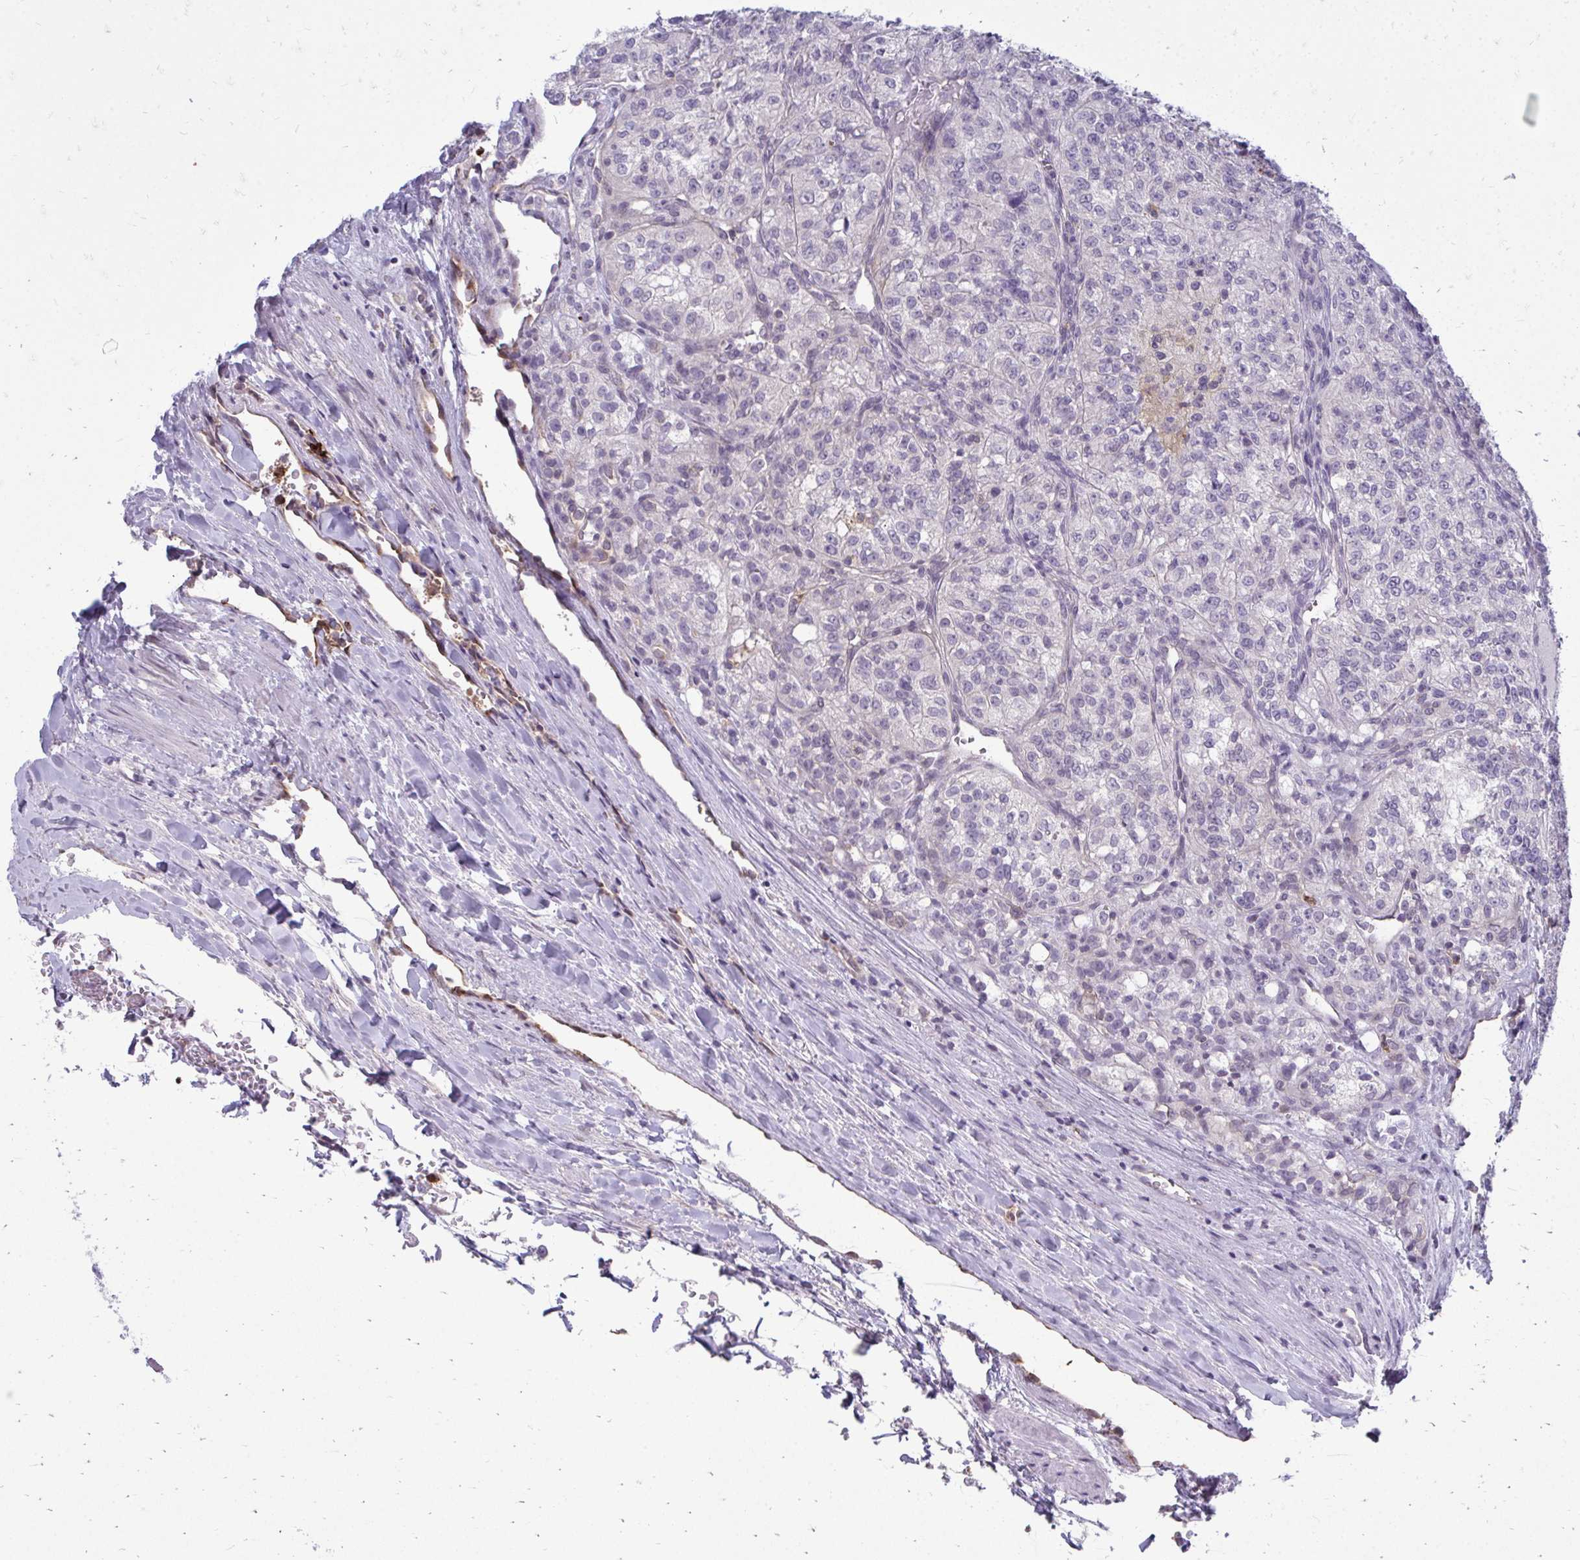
{"staining": {"intensity": "negative", "quantity": "none", "location": "none"}, "tissue": "renal cancer", "cell_type": "Tumor cells", "image_type": "cancer", "snomed": [{"axis": "morphology", "description": "Adenocarcinoma, NOS"}, {"axis": "topography", "description": "Kidney"}], "caption": "Immunohistochemistry micrograph of adenocarcinoma (renal) stained for a protein (brown), which displays no expression in tumor cells.", "gene": "ACSL5", "patient": {"sex": "female", "age": 63}}